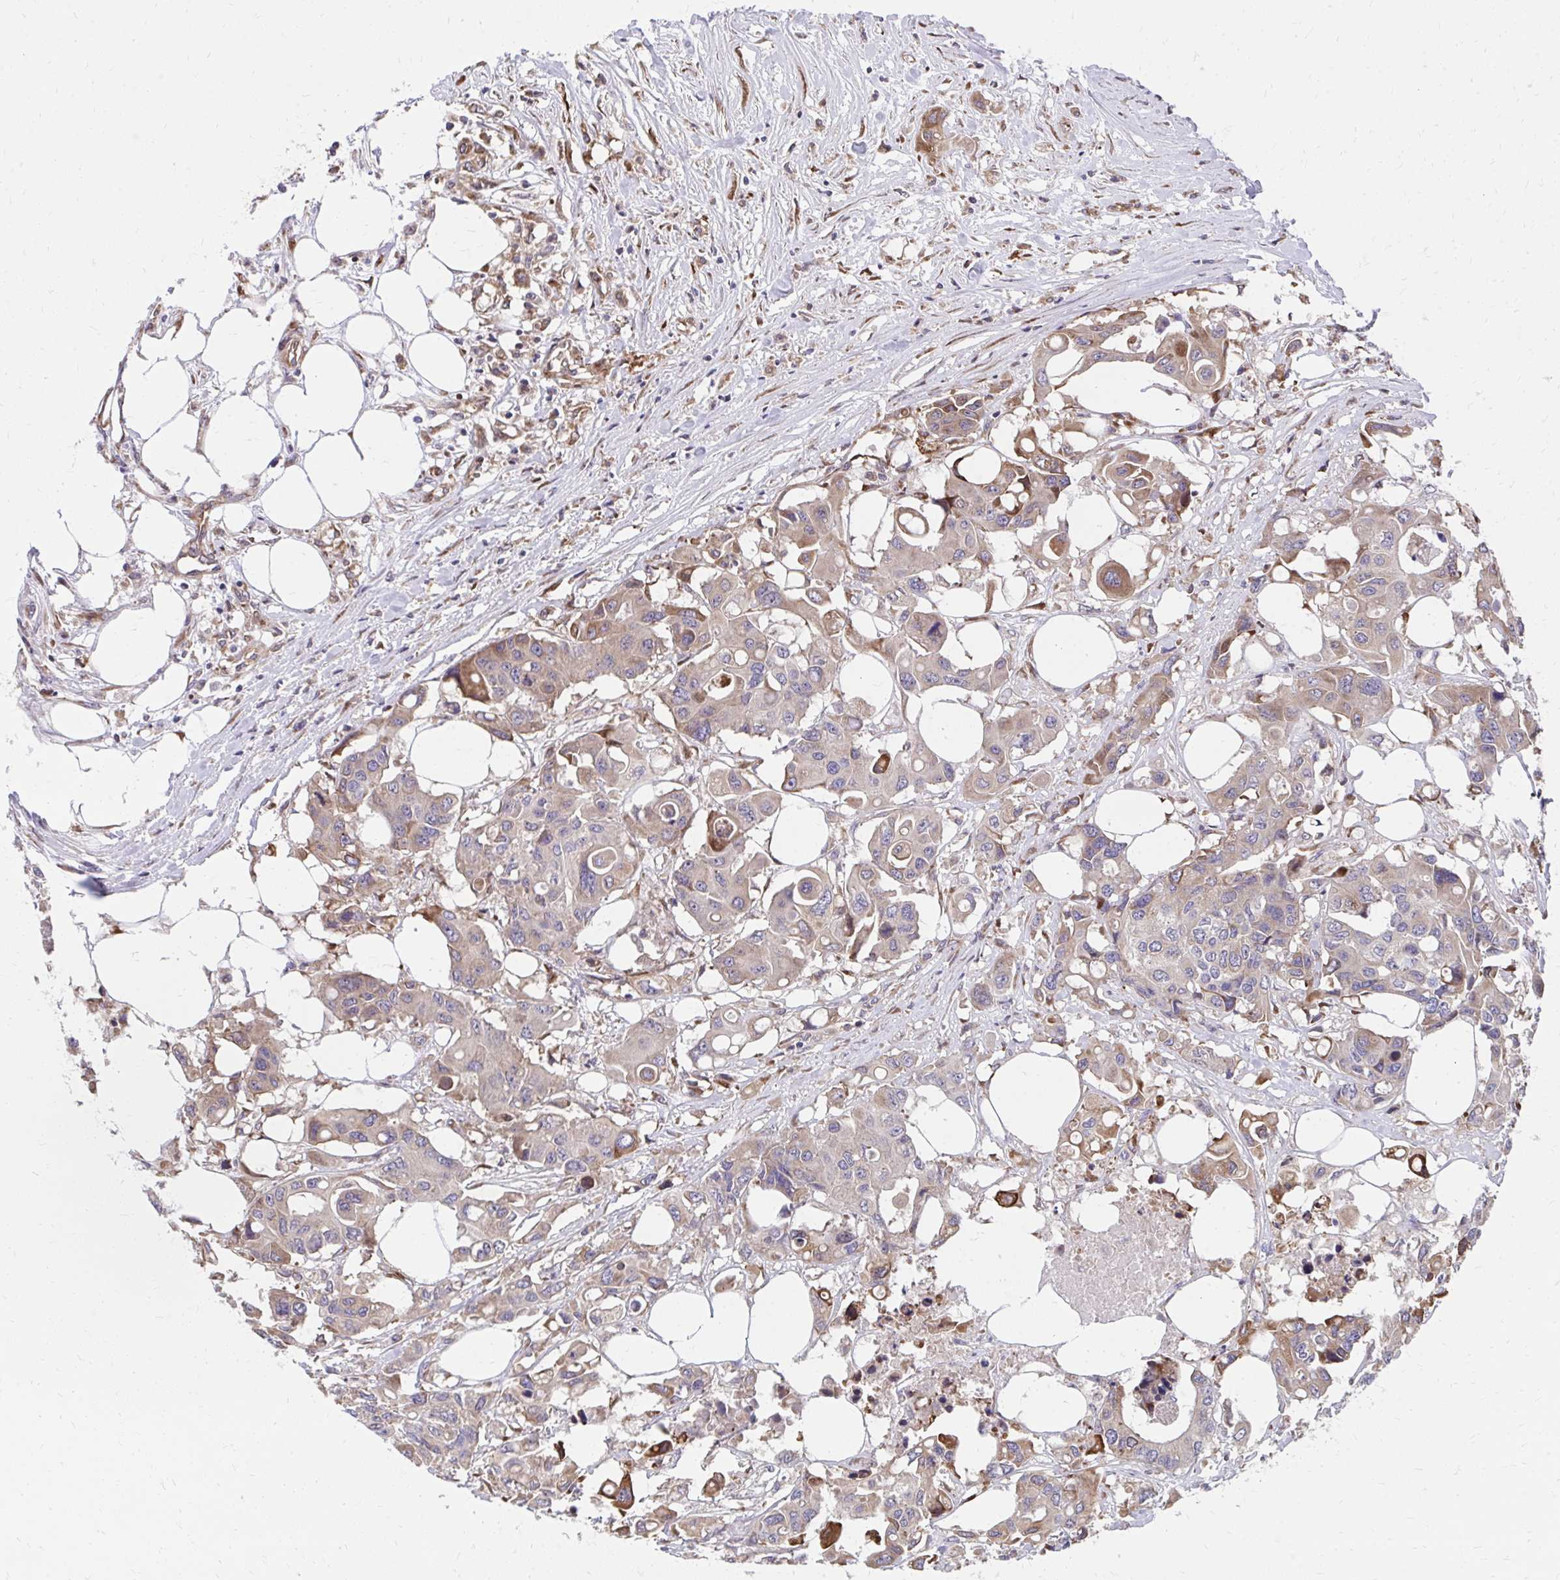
{"staining": {"intensity": "moderate", "quantity": "<25%", "location": "cytoplasmic/membranous"}, "tissue": "colorectal cancer", "cell_type": "Tumor cells", "image_type": "cancer", "snomed": [{"axis": "morphology", "description": "Adenocarcinoma, NOS"}, {"axis": "topography", "description": "Colon"}], "caption": "Approximately <25% of tumor cells in human adenocarcinoma (colorectal) show moderate cytoplasmic/membranous protein expression as visualized by brown immunohistochemical staining.", "gene": "ZNF778", "patient": {"sex": "male", "age": 77}}